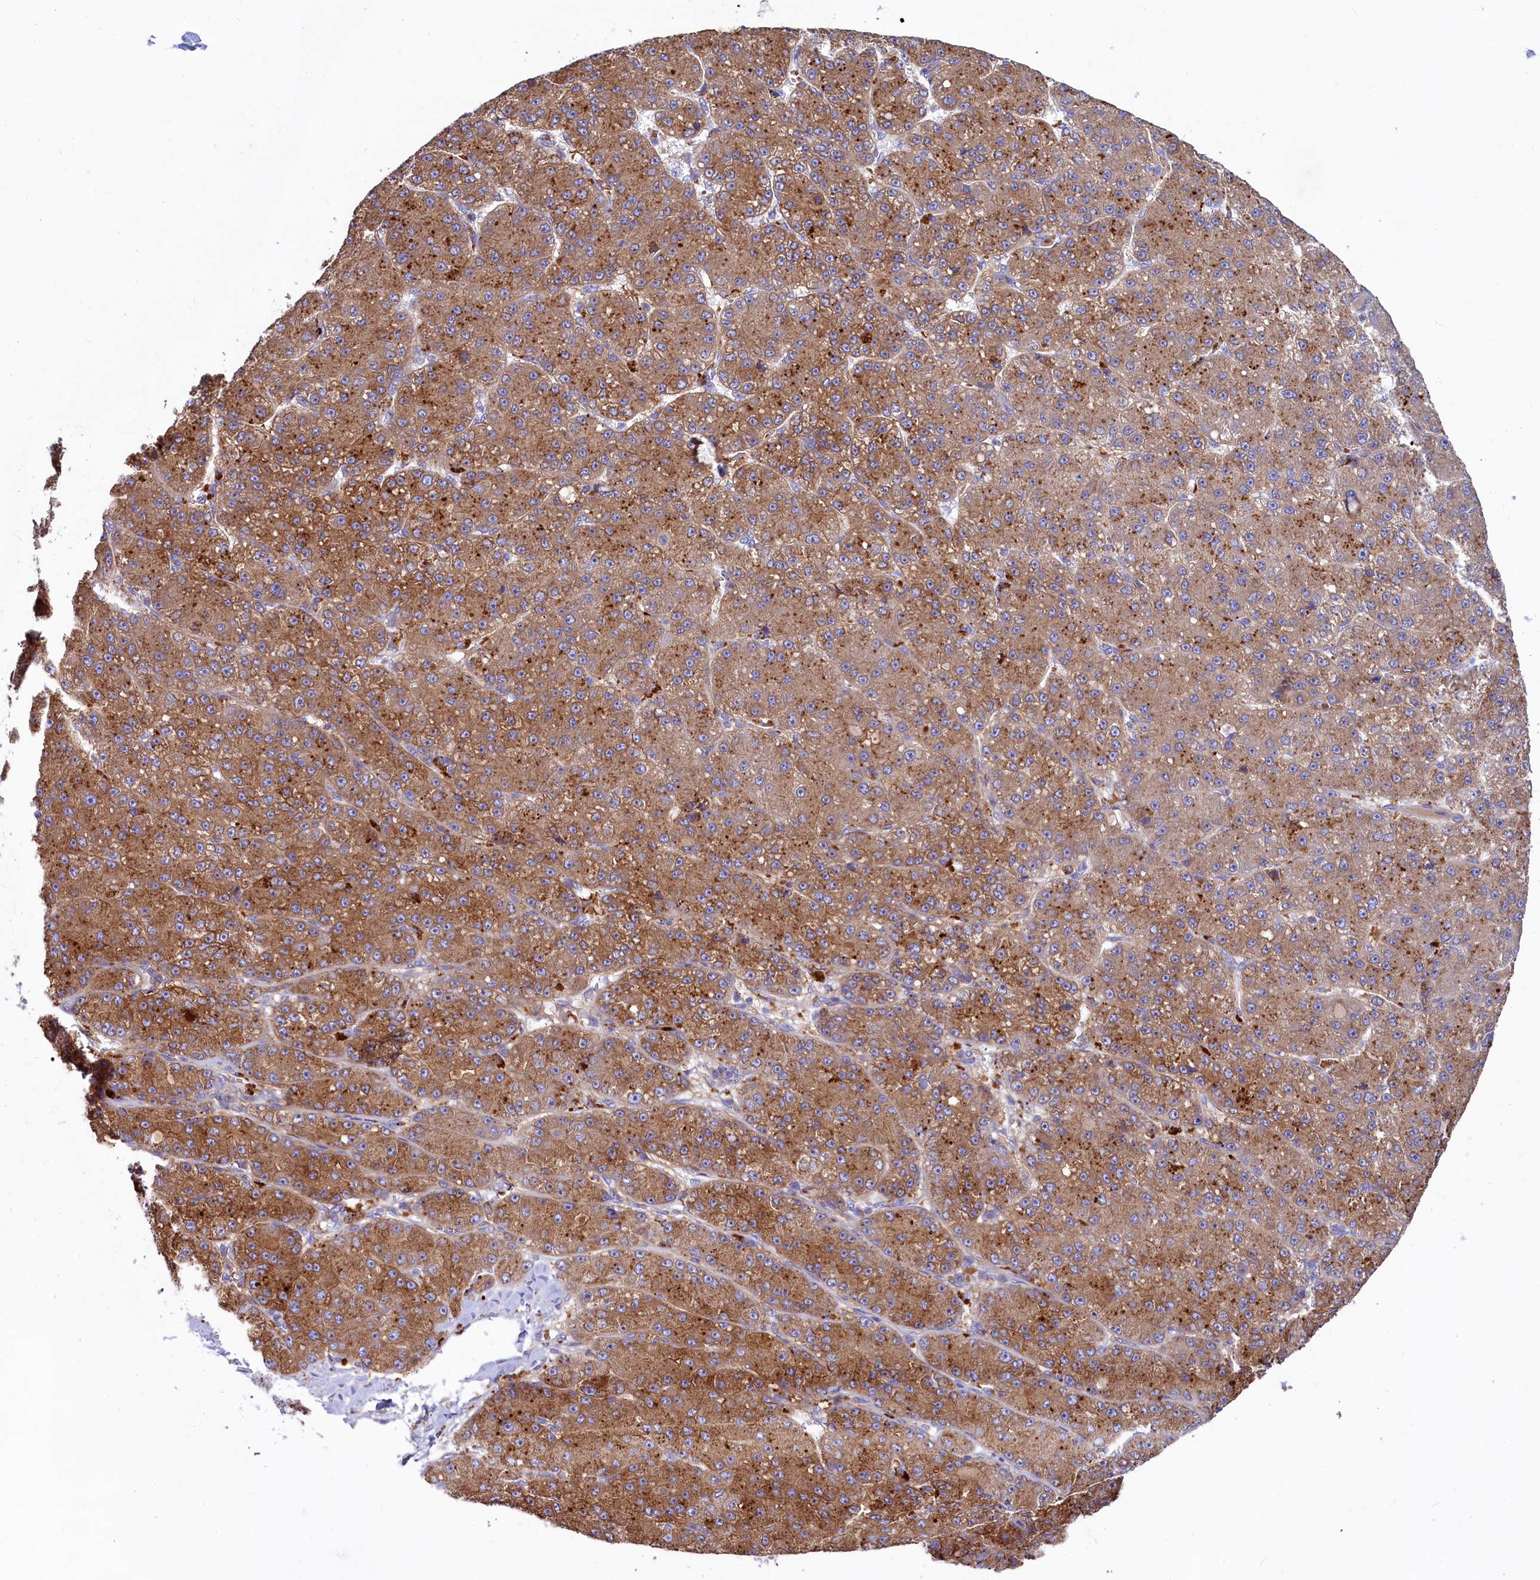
{"staining": {"intensity": "moderate", "quantity": ">75%", "location": "cytoplasmic/membranous"}, "tissue": "liver cancer", "cell_type": "Tumor cells", "image_type": "cancer", "snomed": [{"axis": "morphology", "description": "Carcinoma, Hepatocellular, NOS"}, {"axis": "topography", "description": "Liver"}], "caption": "There is medium levels of moderate cytoplasmic/membranous staining in tumor cells of liver cancer, as demonstrated by immunohistochemical staining (brown color).", "gene": "HPS6", "patient": {"sex": "male", "age": 67}}